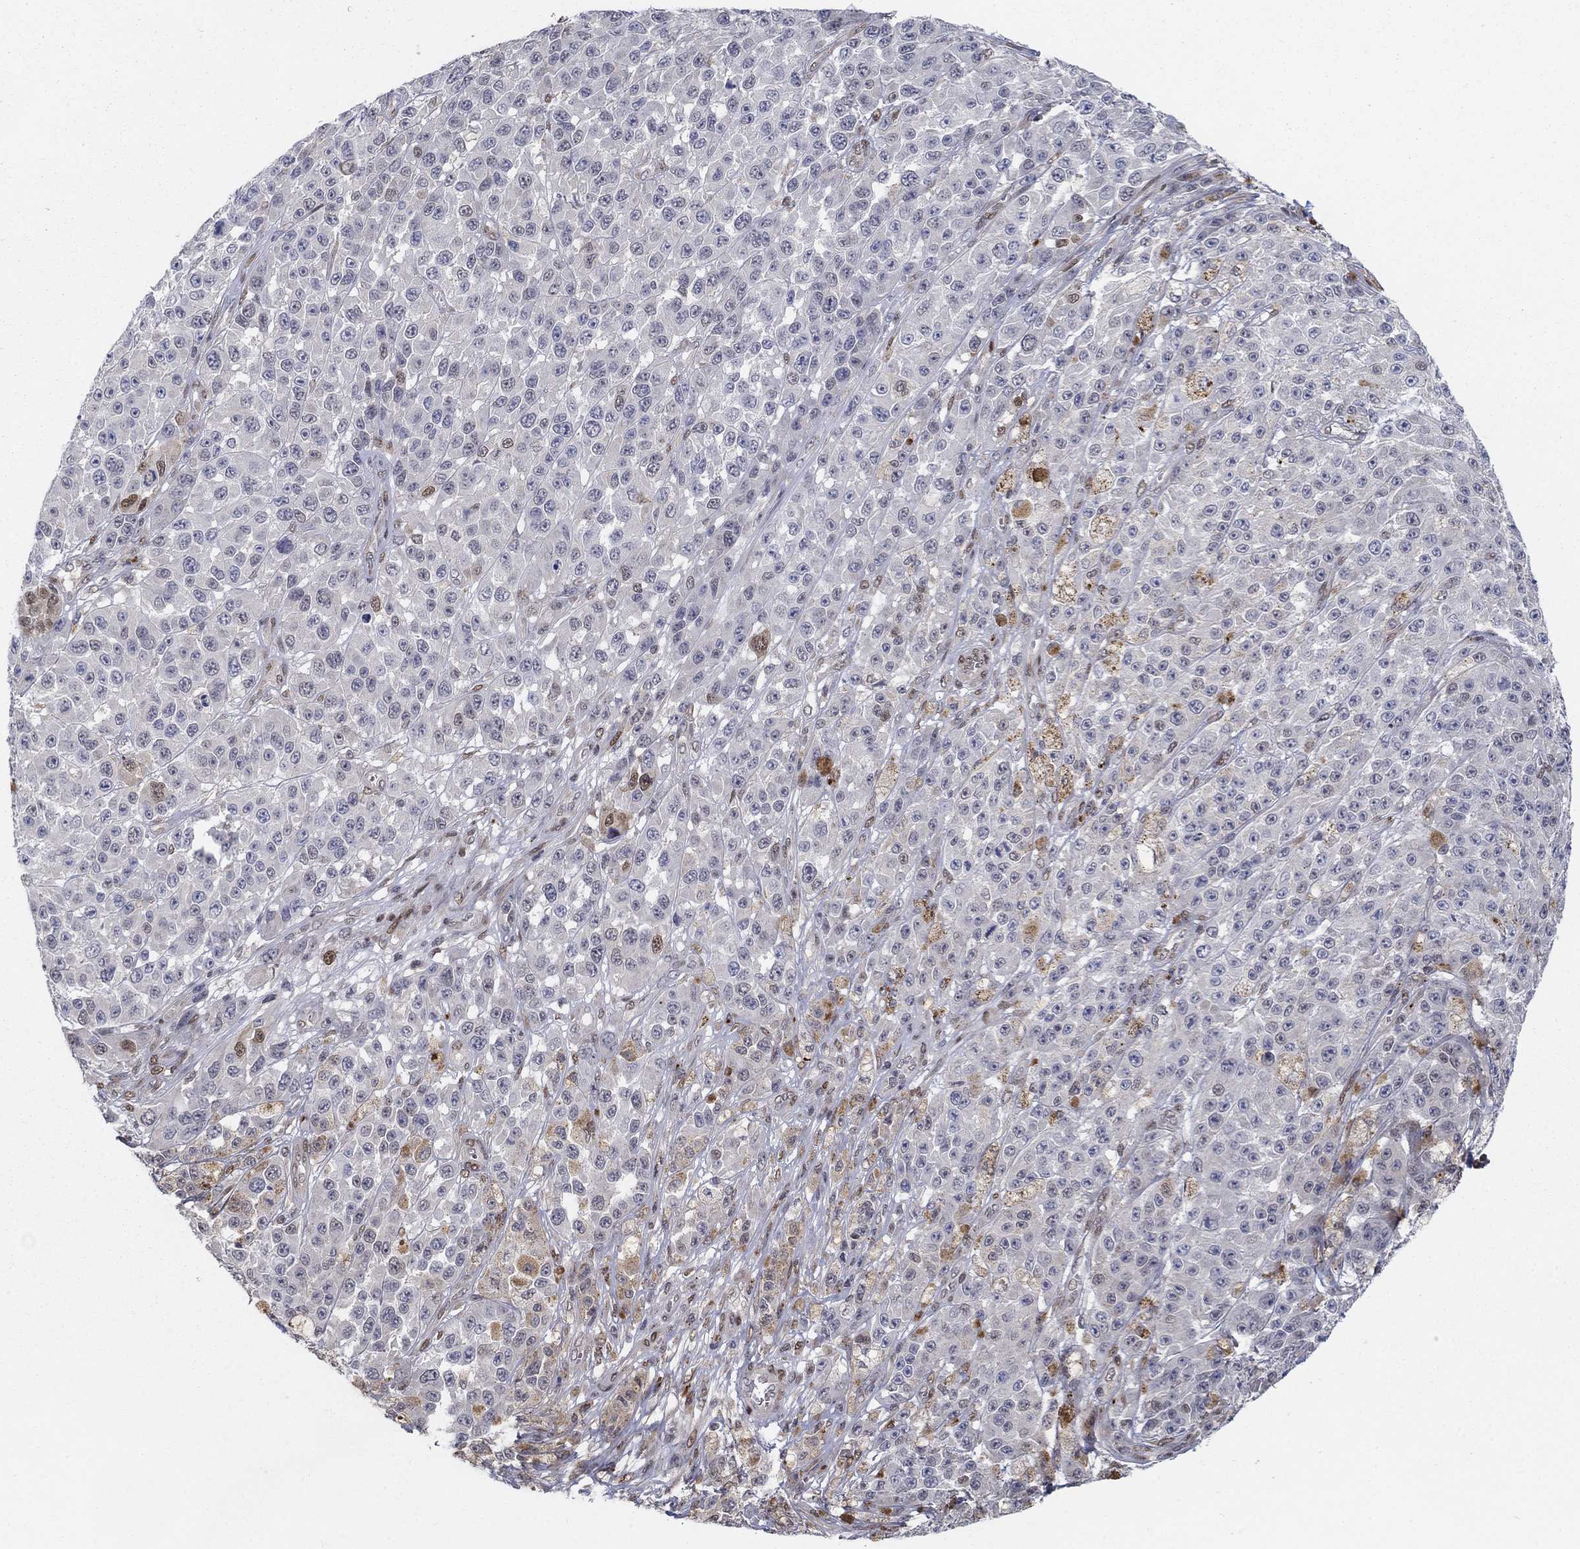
{"staining": {"intensity": "negative", "quantity": "none", "location": "none"}, "tissue": "melanoma", "cell_type": "Tumor cells", "image_type": "cancer", "snomed": [{"axis": "morphology", "description": "Malignant melanoma, NOS"}, {"axis": "topography", "description": "Skin"}], "caption": "Immunohistochemistry (IHC) image of melanoma stained for a protein (brown), which demonstrates no expression in tumor cells.", "gene": "CENPE", "patient": {"sex": "female", "age": 58}}